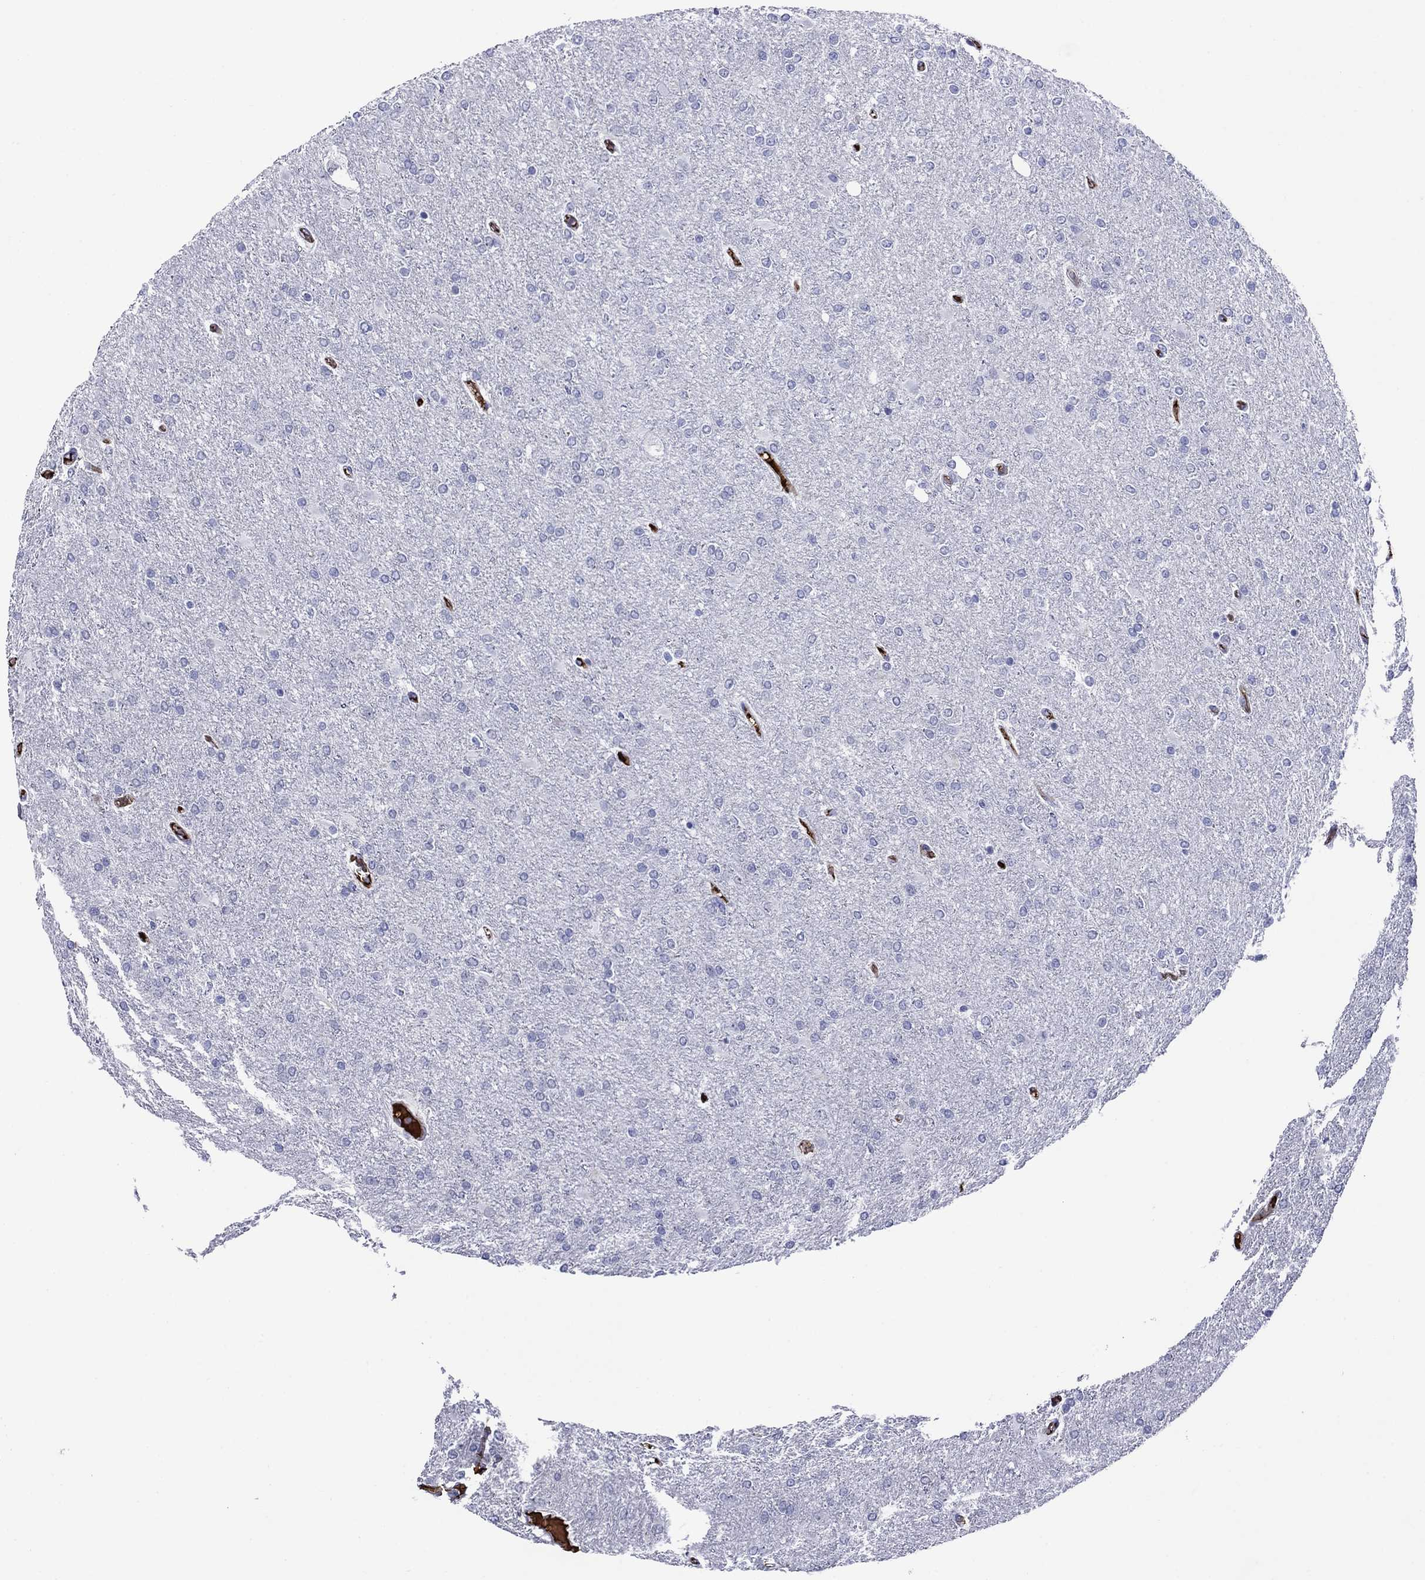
{"staining": {"intensity": "negative", "quantity": "none", "location": "none"}, "tissue": "glioma", "cell_type": "Tumor cells", "image_type": "cancer", "snomed": [{"axis": "morphology", "description": "Glioma, malignant, High grade"}, {"axis": "topography", "description": "Cerebral cortex"}], "caption": "DAB (3,3'-diaminobenzidine) immunohistochemical staining of malignant high-grade glioma exhibits no significant positivity in tumor cells.", "gene": "APOA2", "patient": {"sex": "male", "age": 70}}